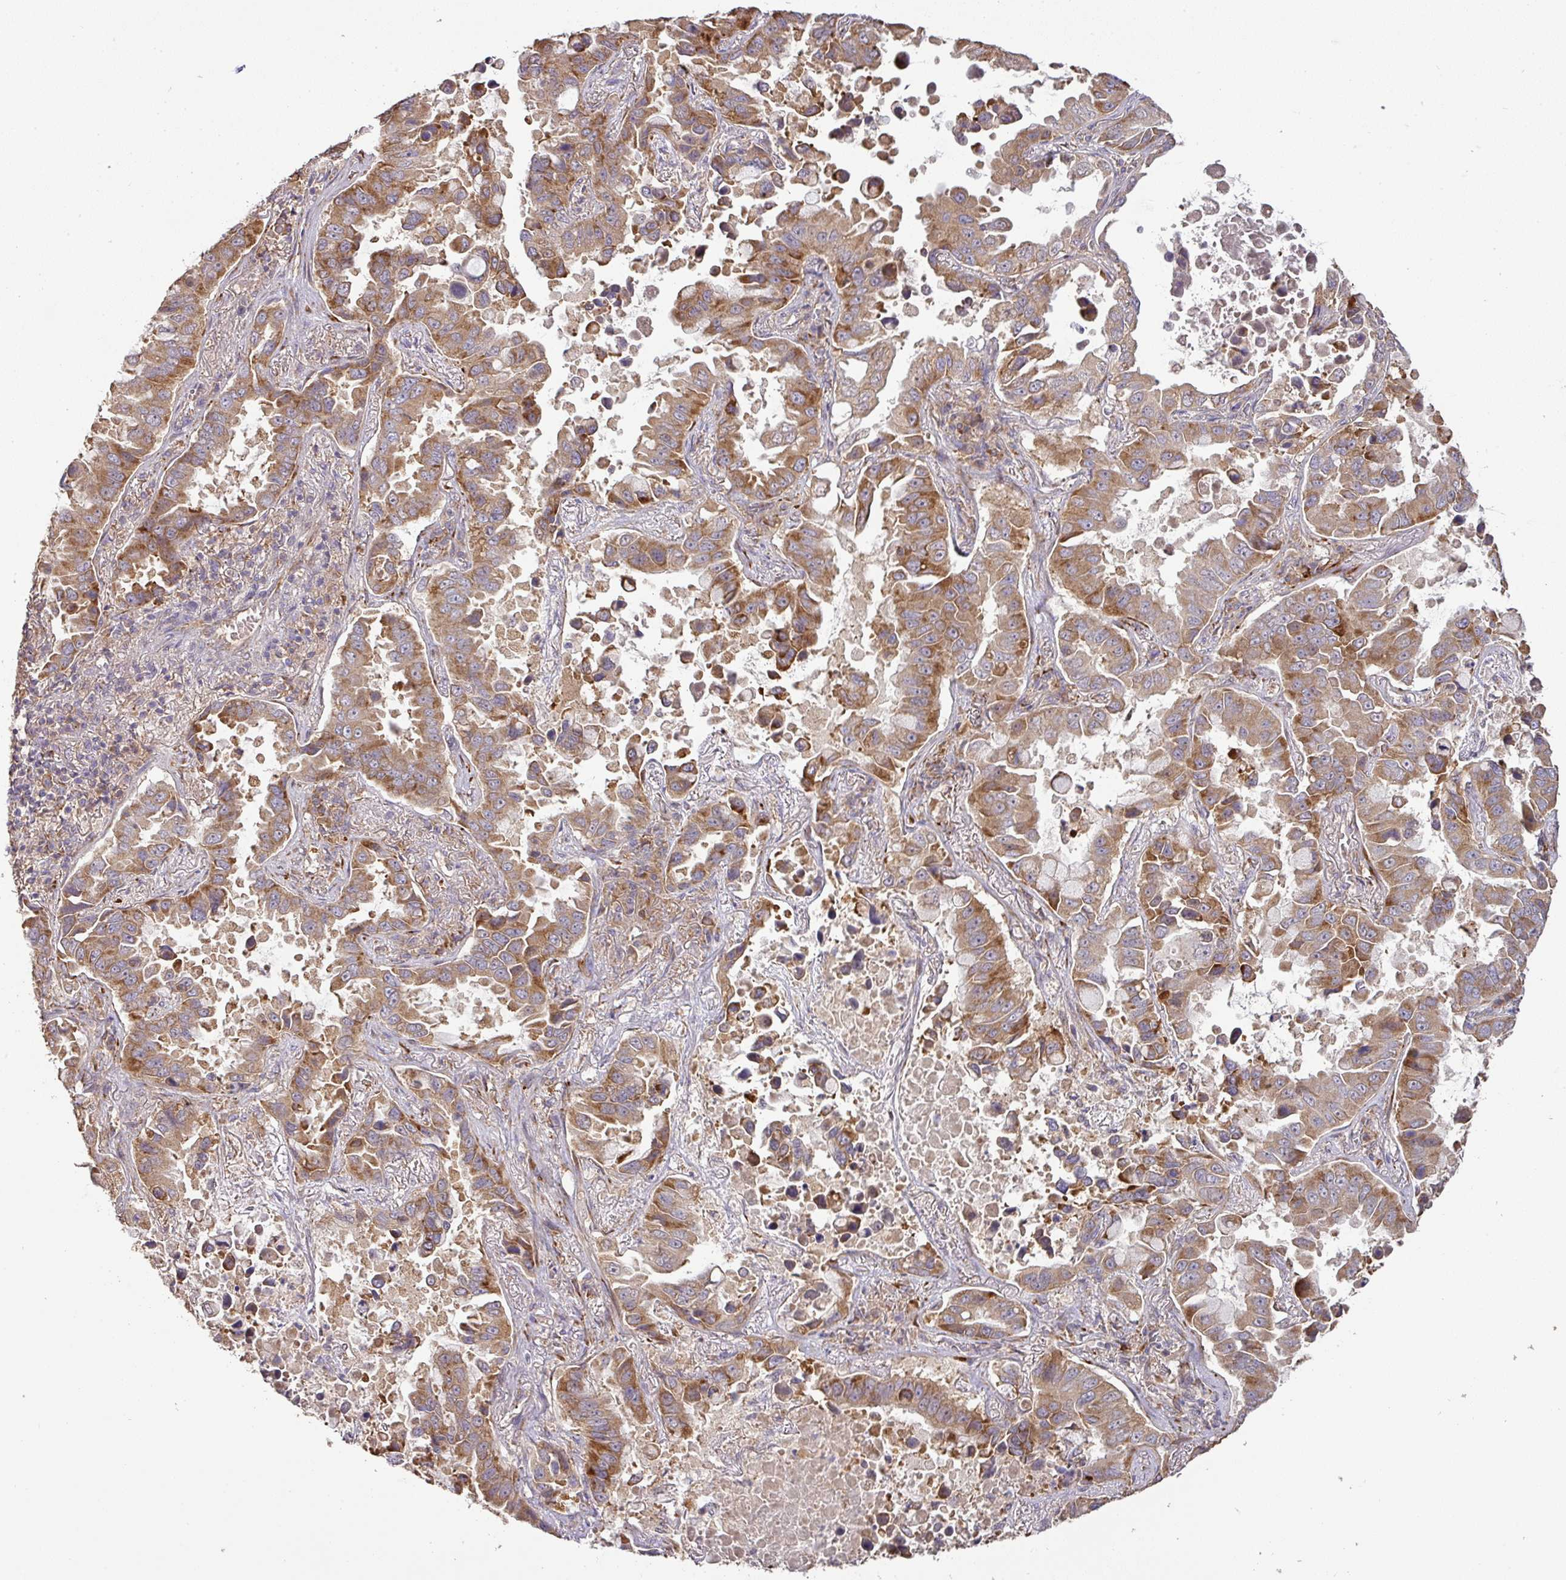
{"staining": {"intensity": "moderate", "quantity": ">75%", "location": "cytoplasmic/membranous"}, "tissue": "lung cancer", "cell_type": "Tumor cells", "image_type": "cancer", "snomed": [{"axis": "morphology", "description": "Adenocarcinoma, NOS"}, {"axis": "topography", "description": "Lung"}], "caption": "There is medium levels of moderate cytoplasmic/membranous positivity in tumor cells of lung cancer, as demonstrated by immunohistochemical staining (brown color).", "gene": "GALP", "patient": {"sex": "male", "age": 64}}